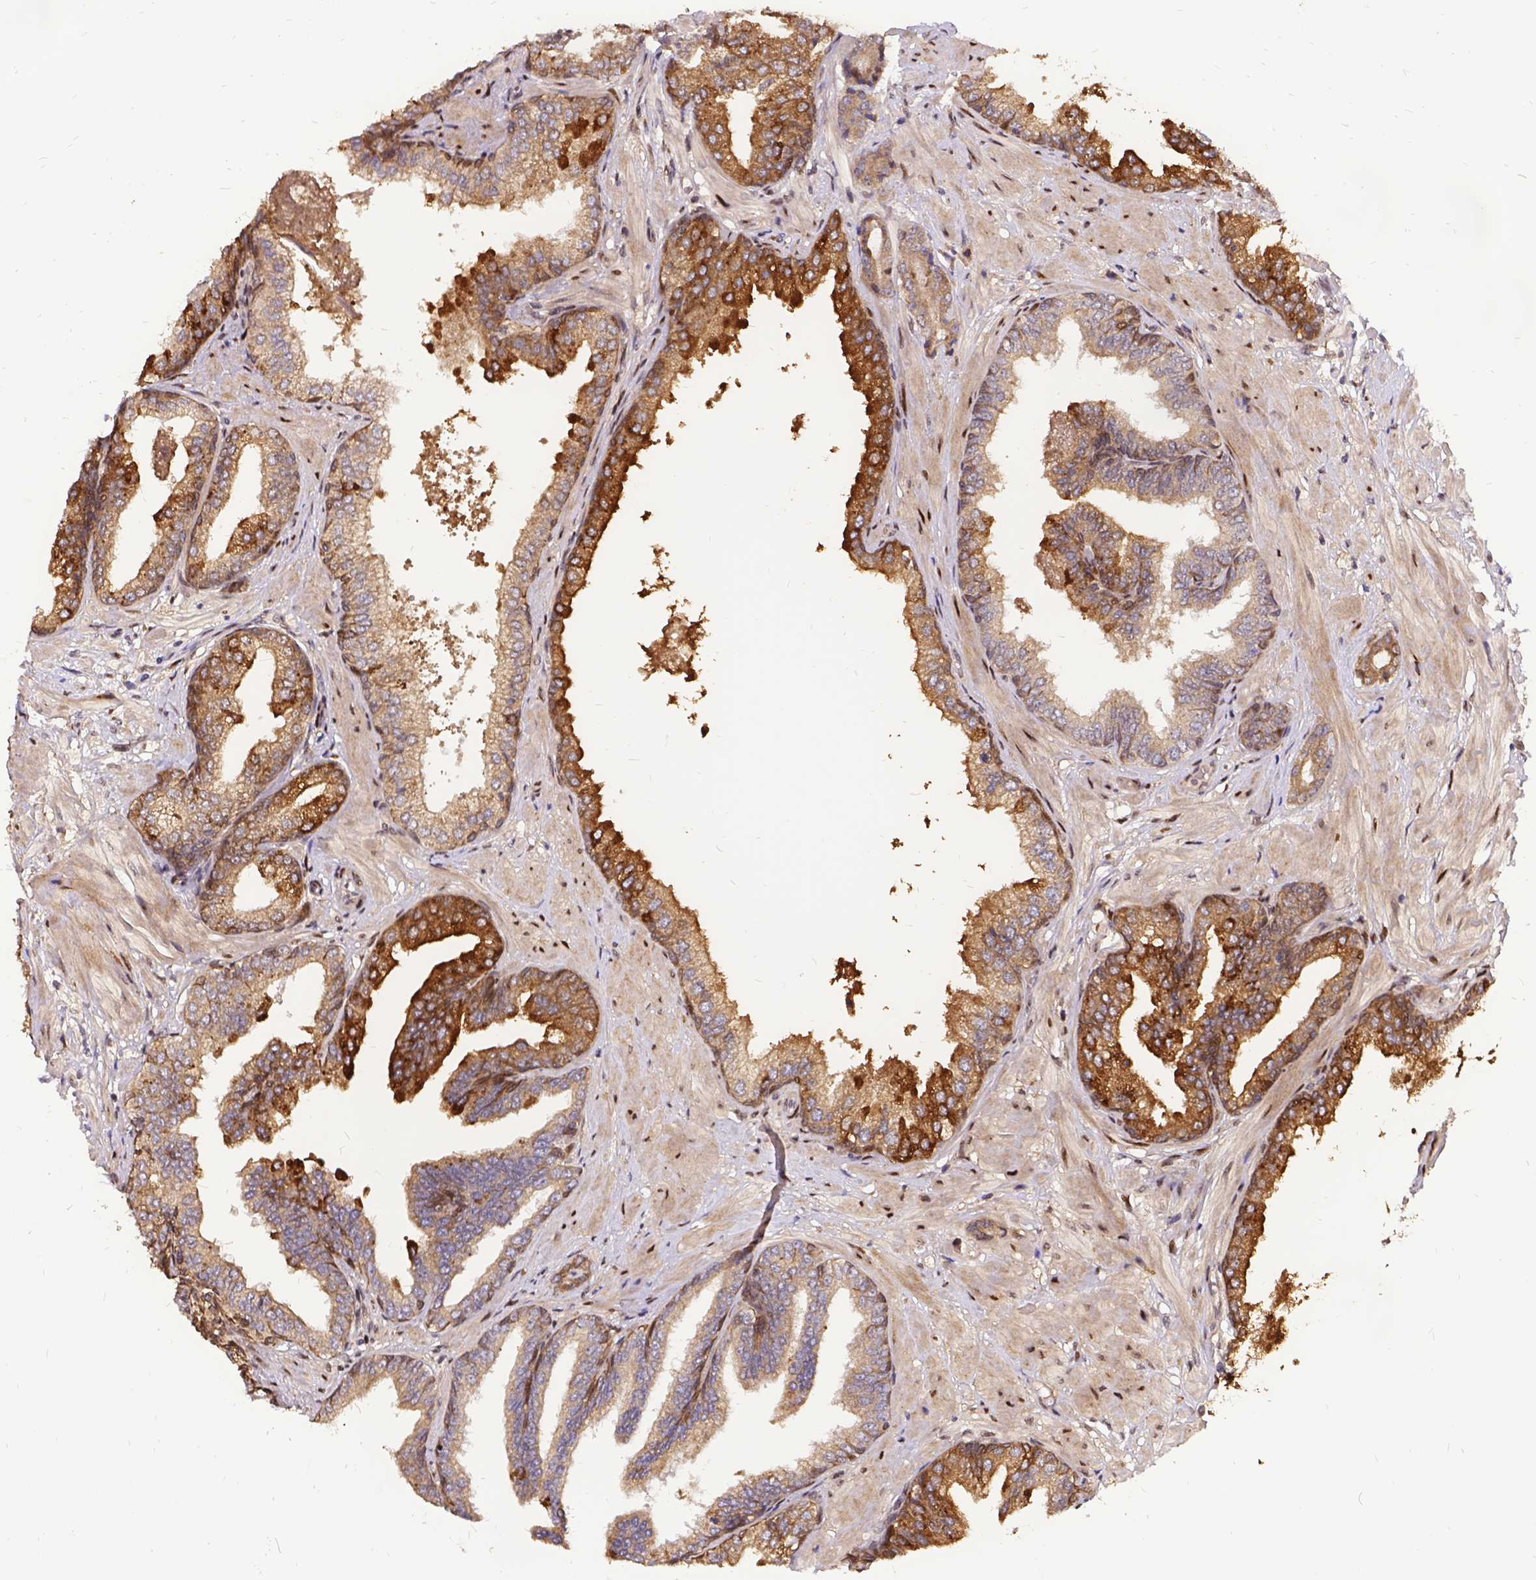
{"staining": {"intensity": "strong", "quantity": "<25%", "location": "cytoplasmic/membranous"}, "tissue": "prostate cancer", "cell_type": "Tumor cells", "image_type": "cancer", "snomed": [{"axis": "morphology", "description": "Adenocarcinoma, Low grade"}, {"axis": "topography", "description": "Prostate"}], "caption": "Protein staining of low-grade adenocarcinoma (prostate) tissue shows strong cytoplasmic/membranous staining in about <25% of tumor cells. The staining was performed using DAB (3,3'-diaminobenzidine), with brown indicating positive protein expression. Nuclei are stained blue with hematoxylin.", "gene": "DENND6A", "patient": {"sex": "male", "age": 55}}